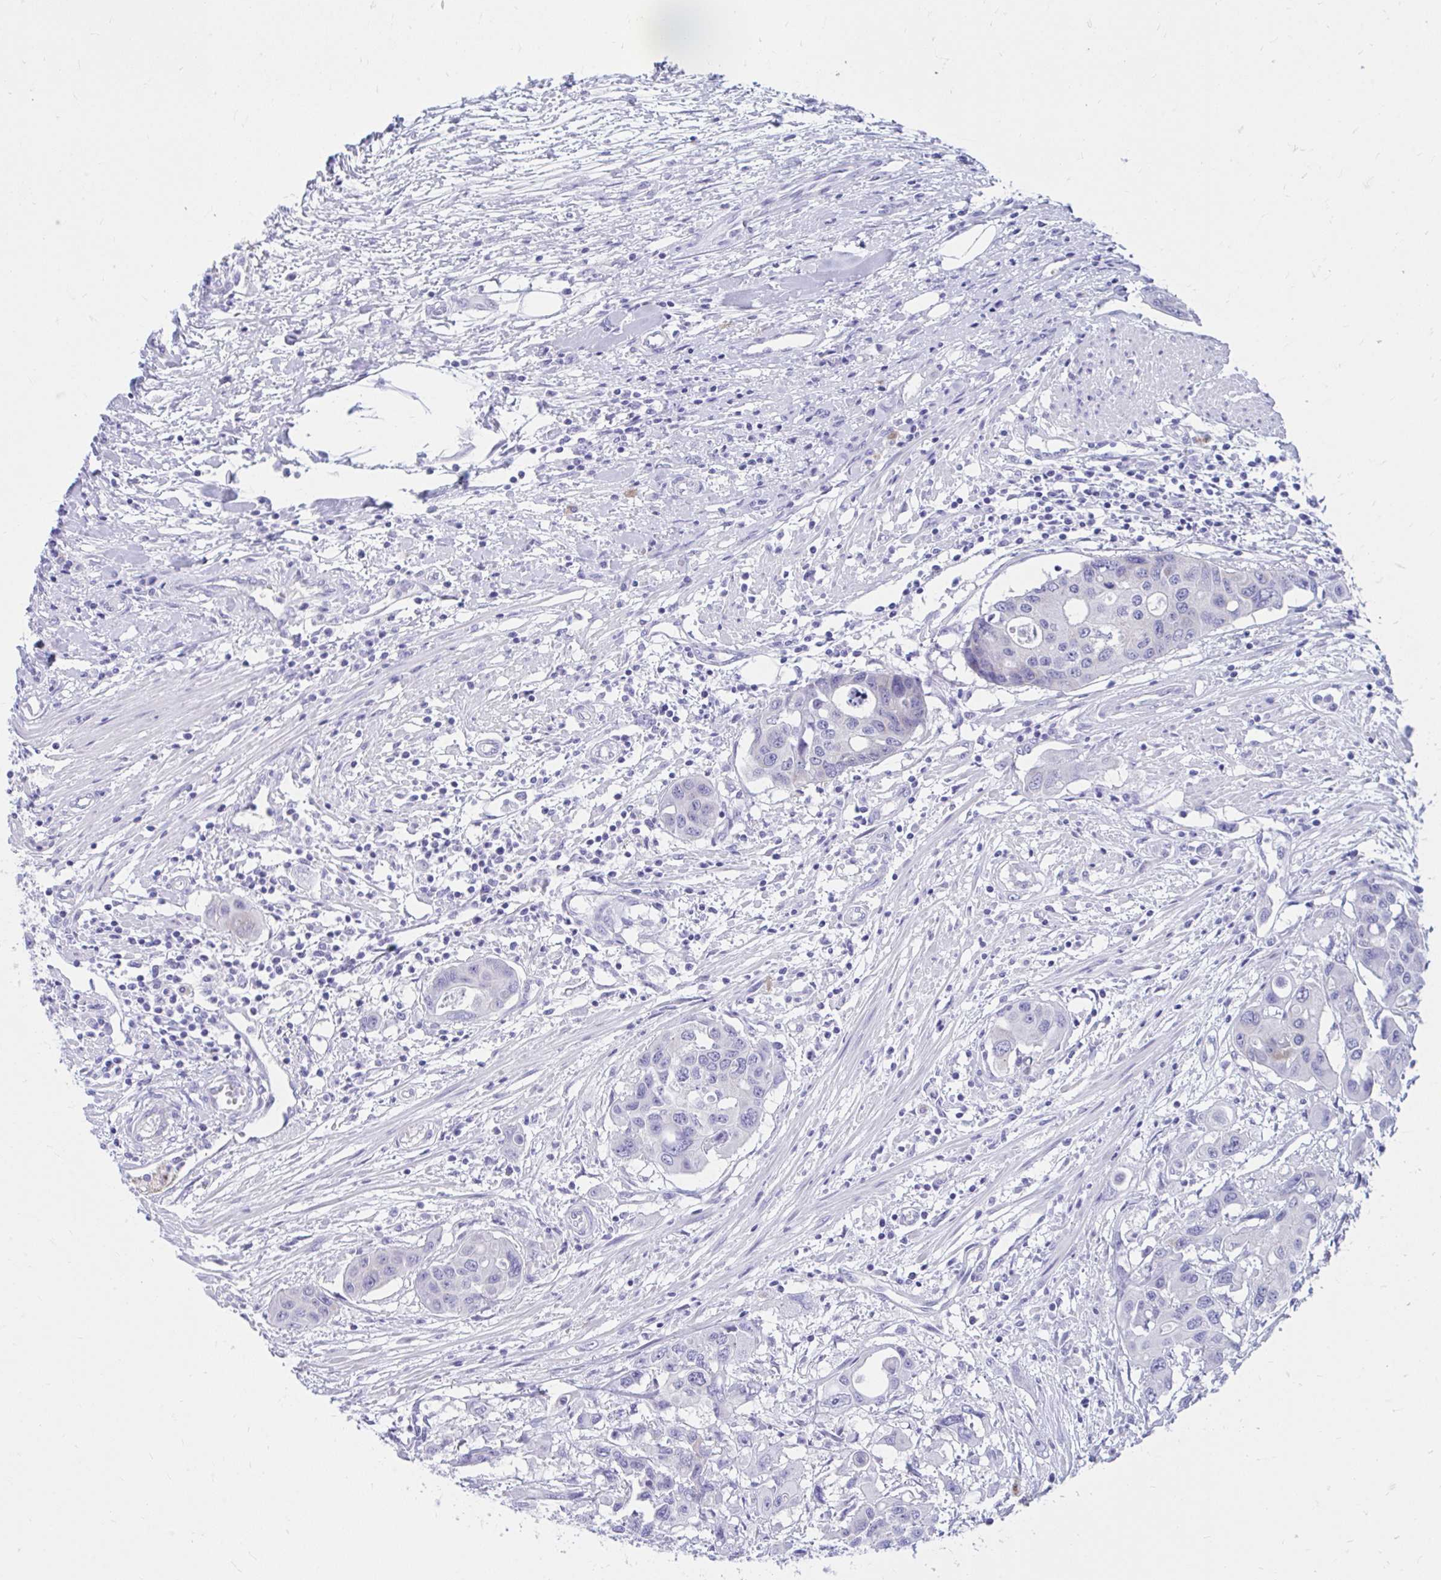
{"staining": {"intensity": "negative", "quantity": "none", "location": "none"}, "tissue": "colorectal cancer", "cell_type": "Tumor cells", "image_type": "cancer", "snomed": [{"axis": "morphology", "description": "Adenocarcinoma, NOS"}, {"axis": "topography", "description": "Colon"}], "caption": "Tumor cells are negative for protein expression in human adenocarcinoma (colorectal).", "gene": "SHISA8", "patient": {"sex": "male", "age": 77}}